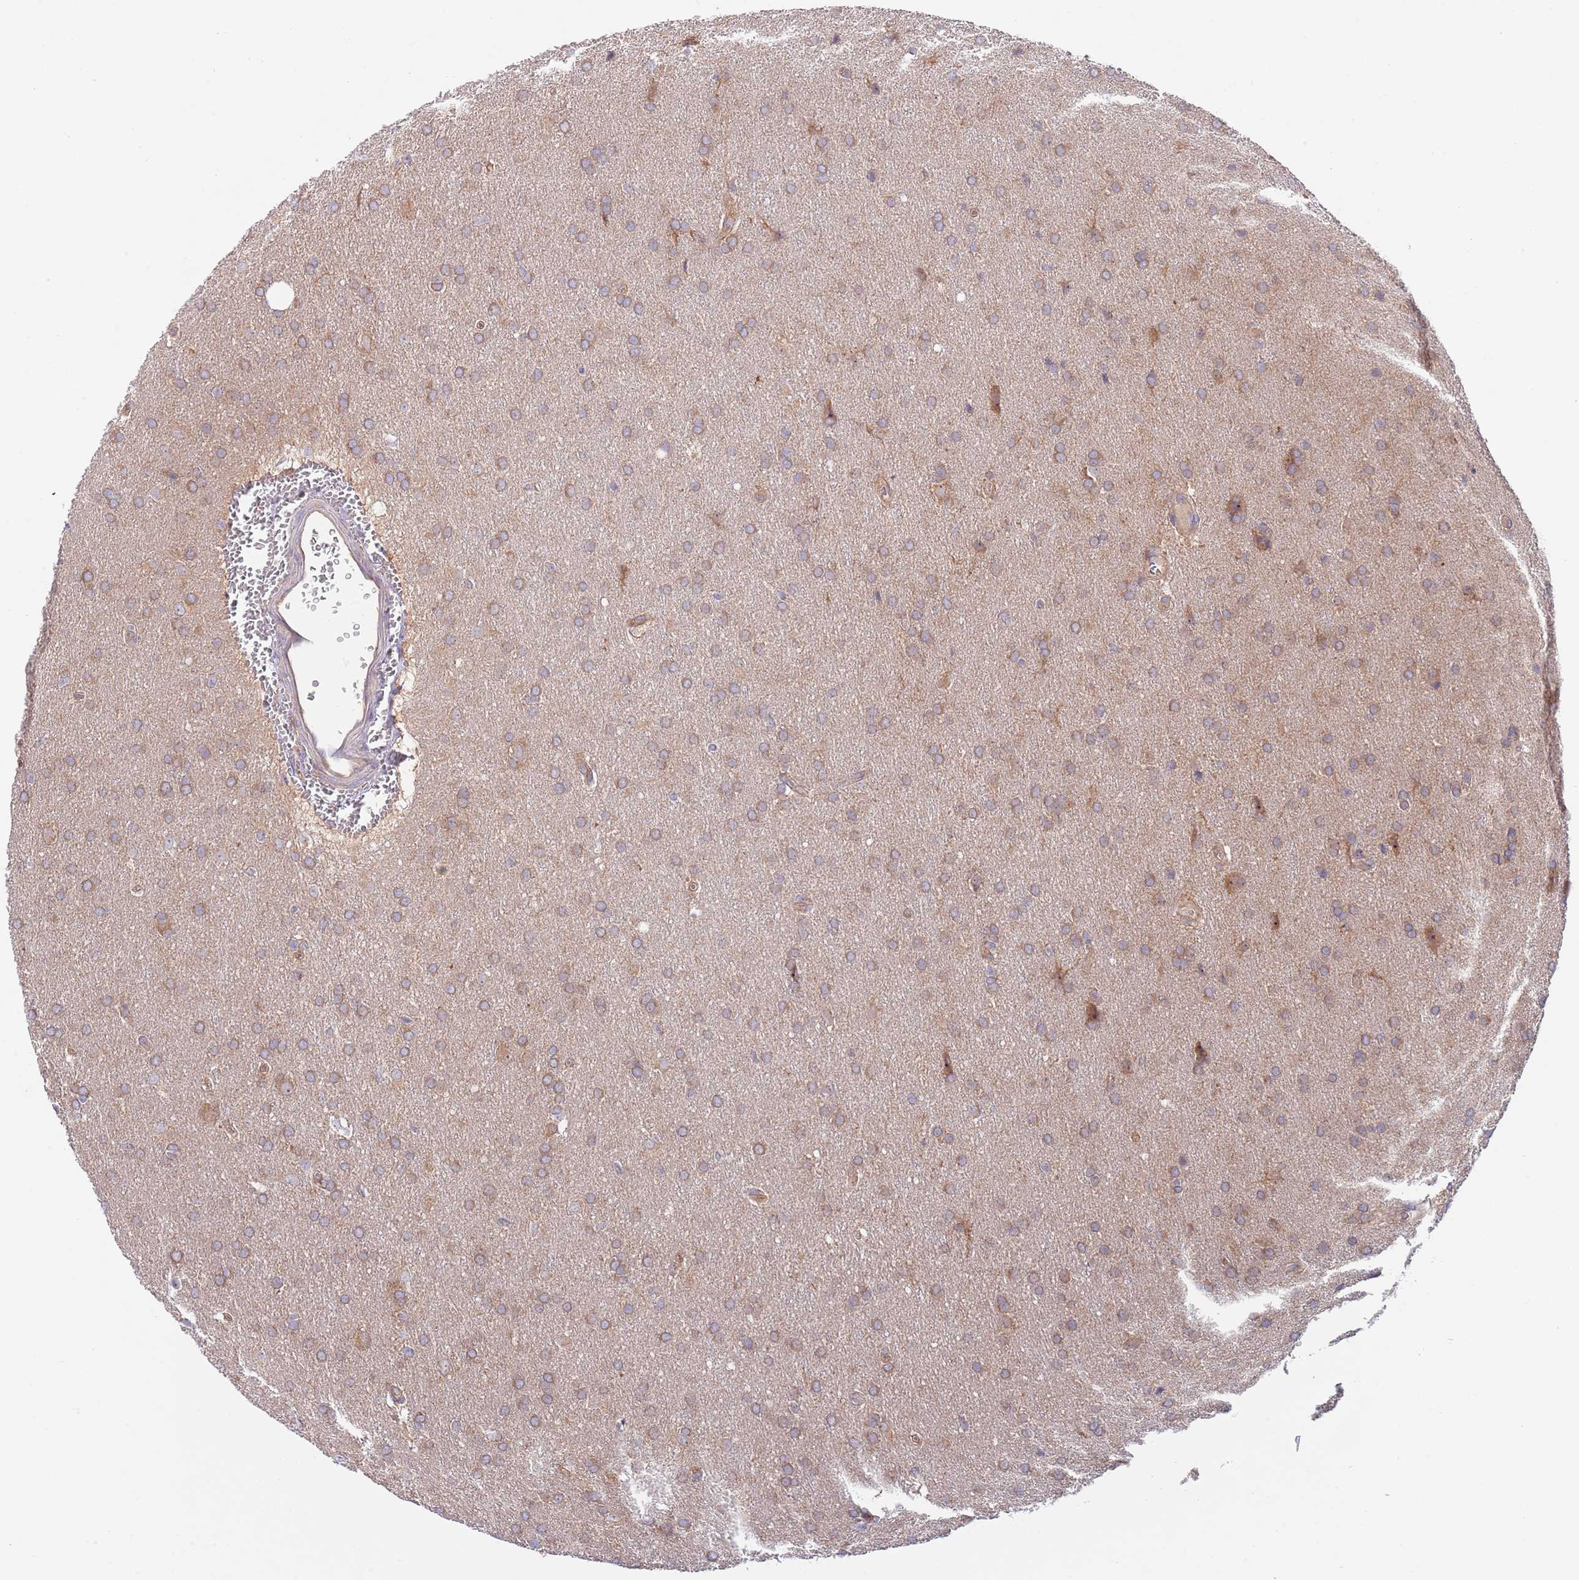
{"staining": {"intensity": "moderate", "quantity": ">75%", "location": "cytoplasmic/membranous"}, "tissue": "glioma", "cell_type": "Tumor cells", "image_type": "cancer", "snomed": [{"axis": "morphology", "description": "Glioma, malignant, Low grade"}, {"axis": "topography", "description": "Brain"}], "caption": "Protein expression analysis of glioma reveals moderate cytoplasmic/membranous positivity in about >75% of tumor cells. Nuclei are stained in blue.", "gene": "EIF3F", "patient": {"sex": "female", "age": 32}}